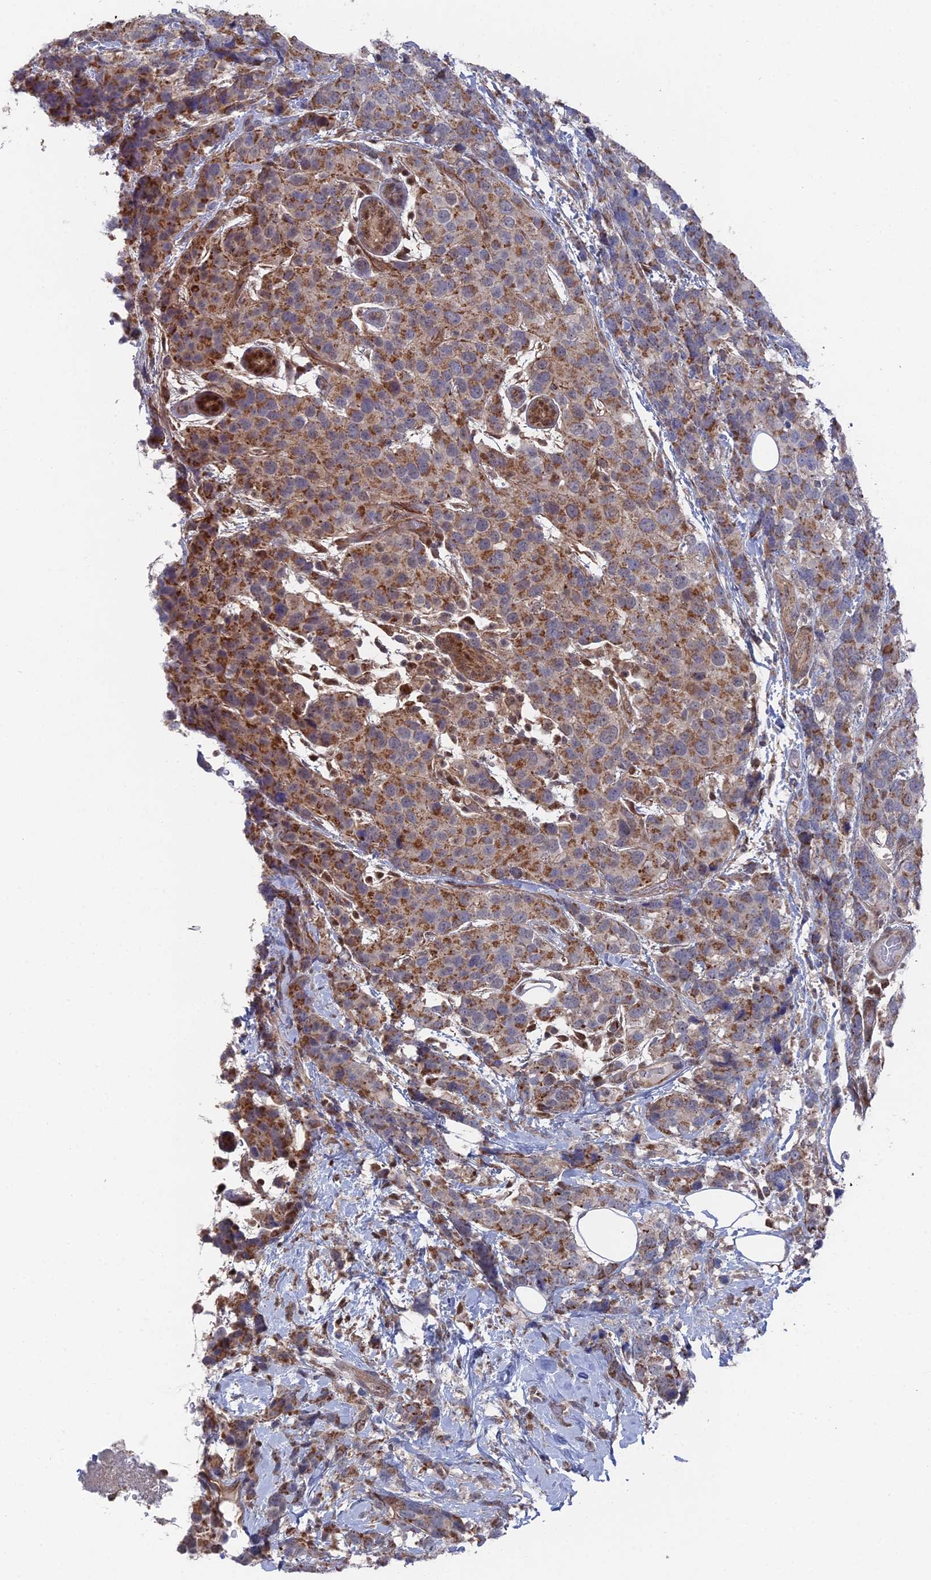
{"staining": {"intensity": "moderate", "quantity": "25%-75%", "location": "cytoplasmic/membranous"}, "tissue": "breast cancer", "cell_type": "Tumor cells", "image_type": "cancer", "snomed": [{"axis": "morphology", "description": "Lobular carcinoma"}, {"axis": "topography", "description": "Breast"}], "caption": "Moderate cytoplasmic/membranous protein expression is seen in approximately 25%-75% of tumor cells in lobular carcinoma (breast). (brown staining indicates protein expression, while blue staining denotes nuclei).", "gene": "UNC5D", "patient": {"sex": "female", "age": 59}}